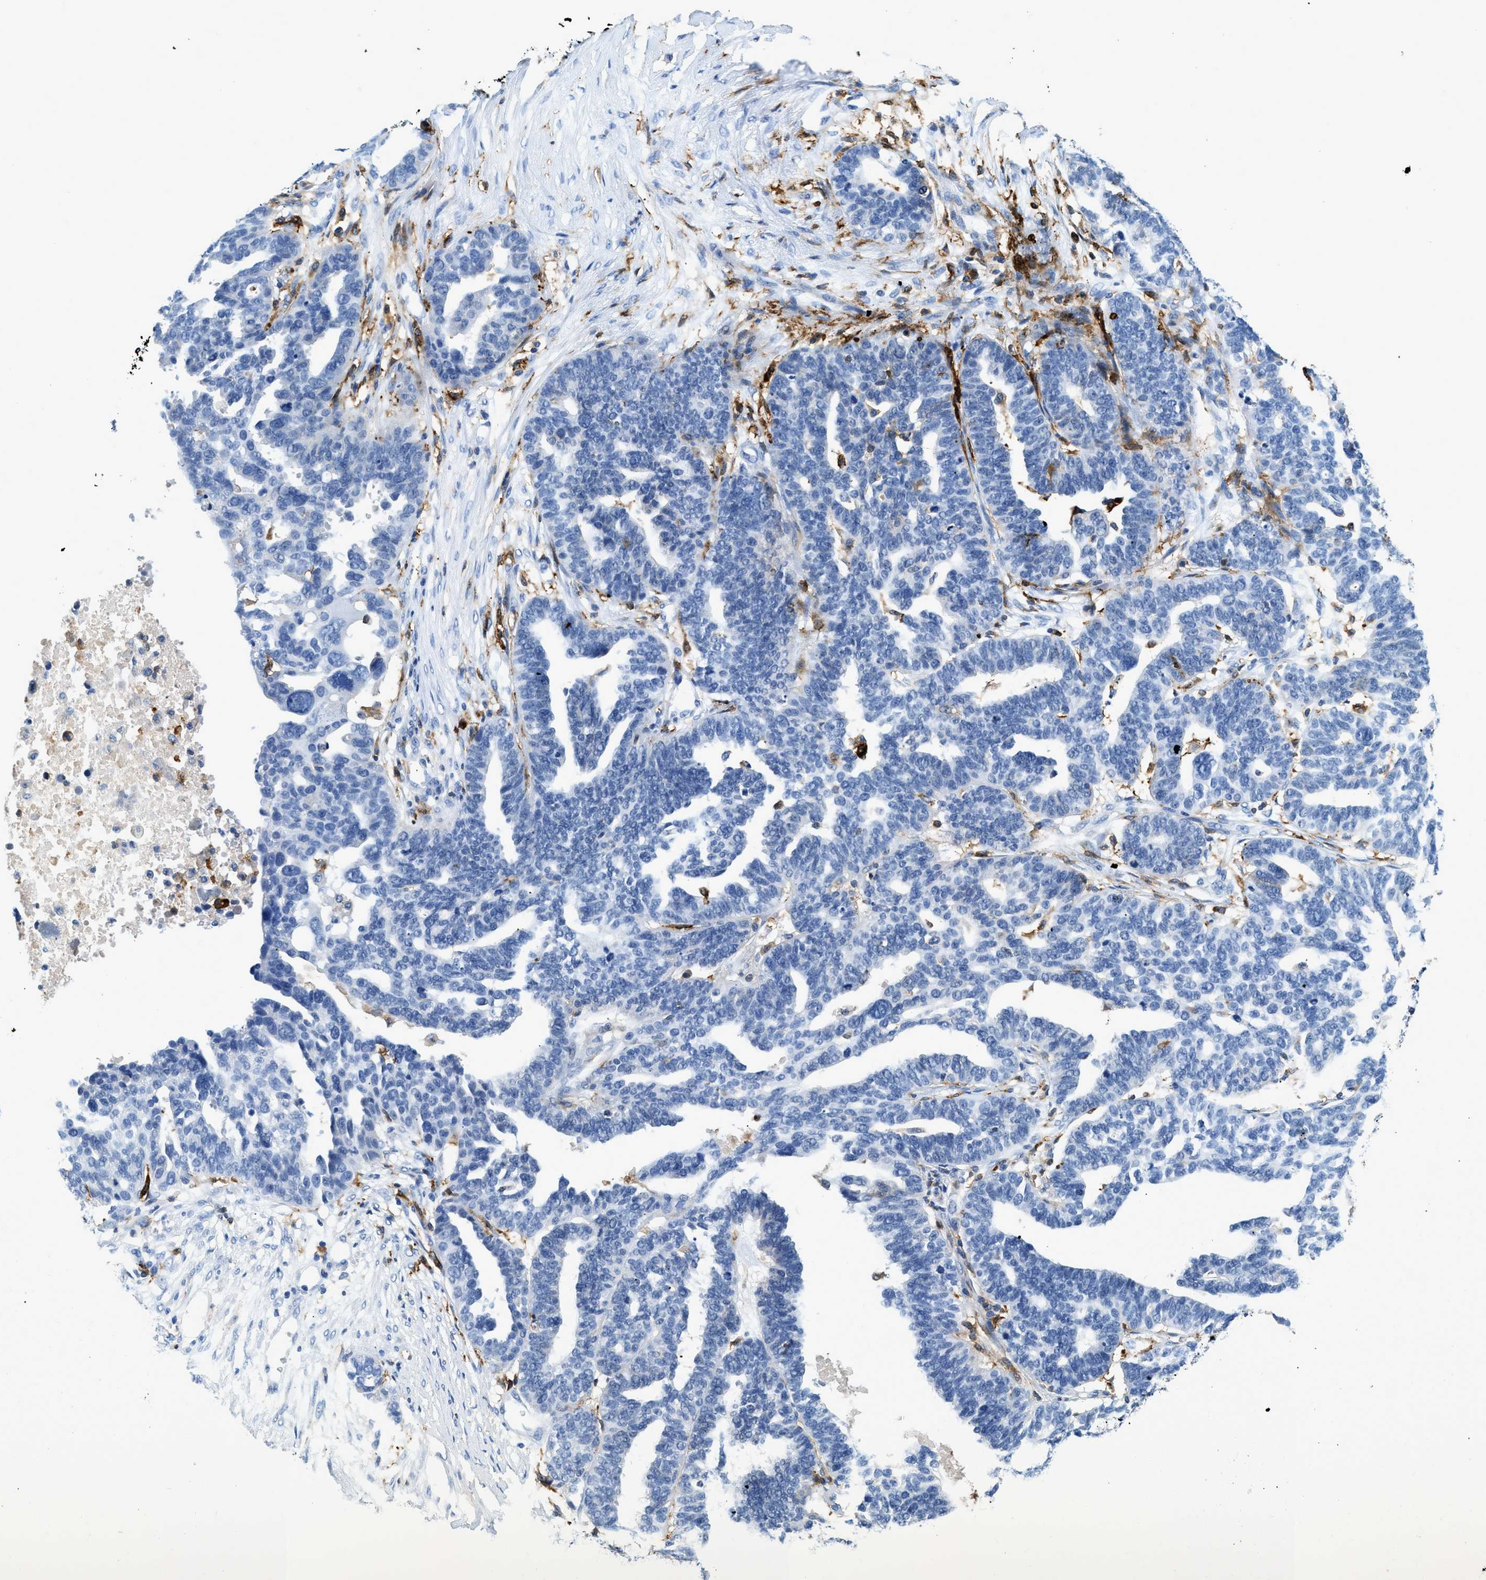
{"staining": {"intensity": "negative", "quantity": "none", "location": "none"}, "tissue": "ovarian cancer", "cell_type": "Tumor cells", "image_type": "cancer", "snomed": [{"axis": "morphology", "description": "Cystadenocarcinoma, serous, NOS"}, {"axis": "topography", "description": "Ovary"}], "caption": "Immunohistochemical staining of human ovarian cancer demonstrates no significant staining in tumor cells.", "gene": "CD226", "patient": {"sex": "female", "age": 59}}